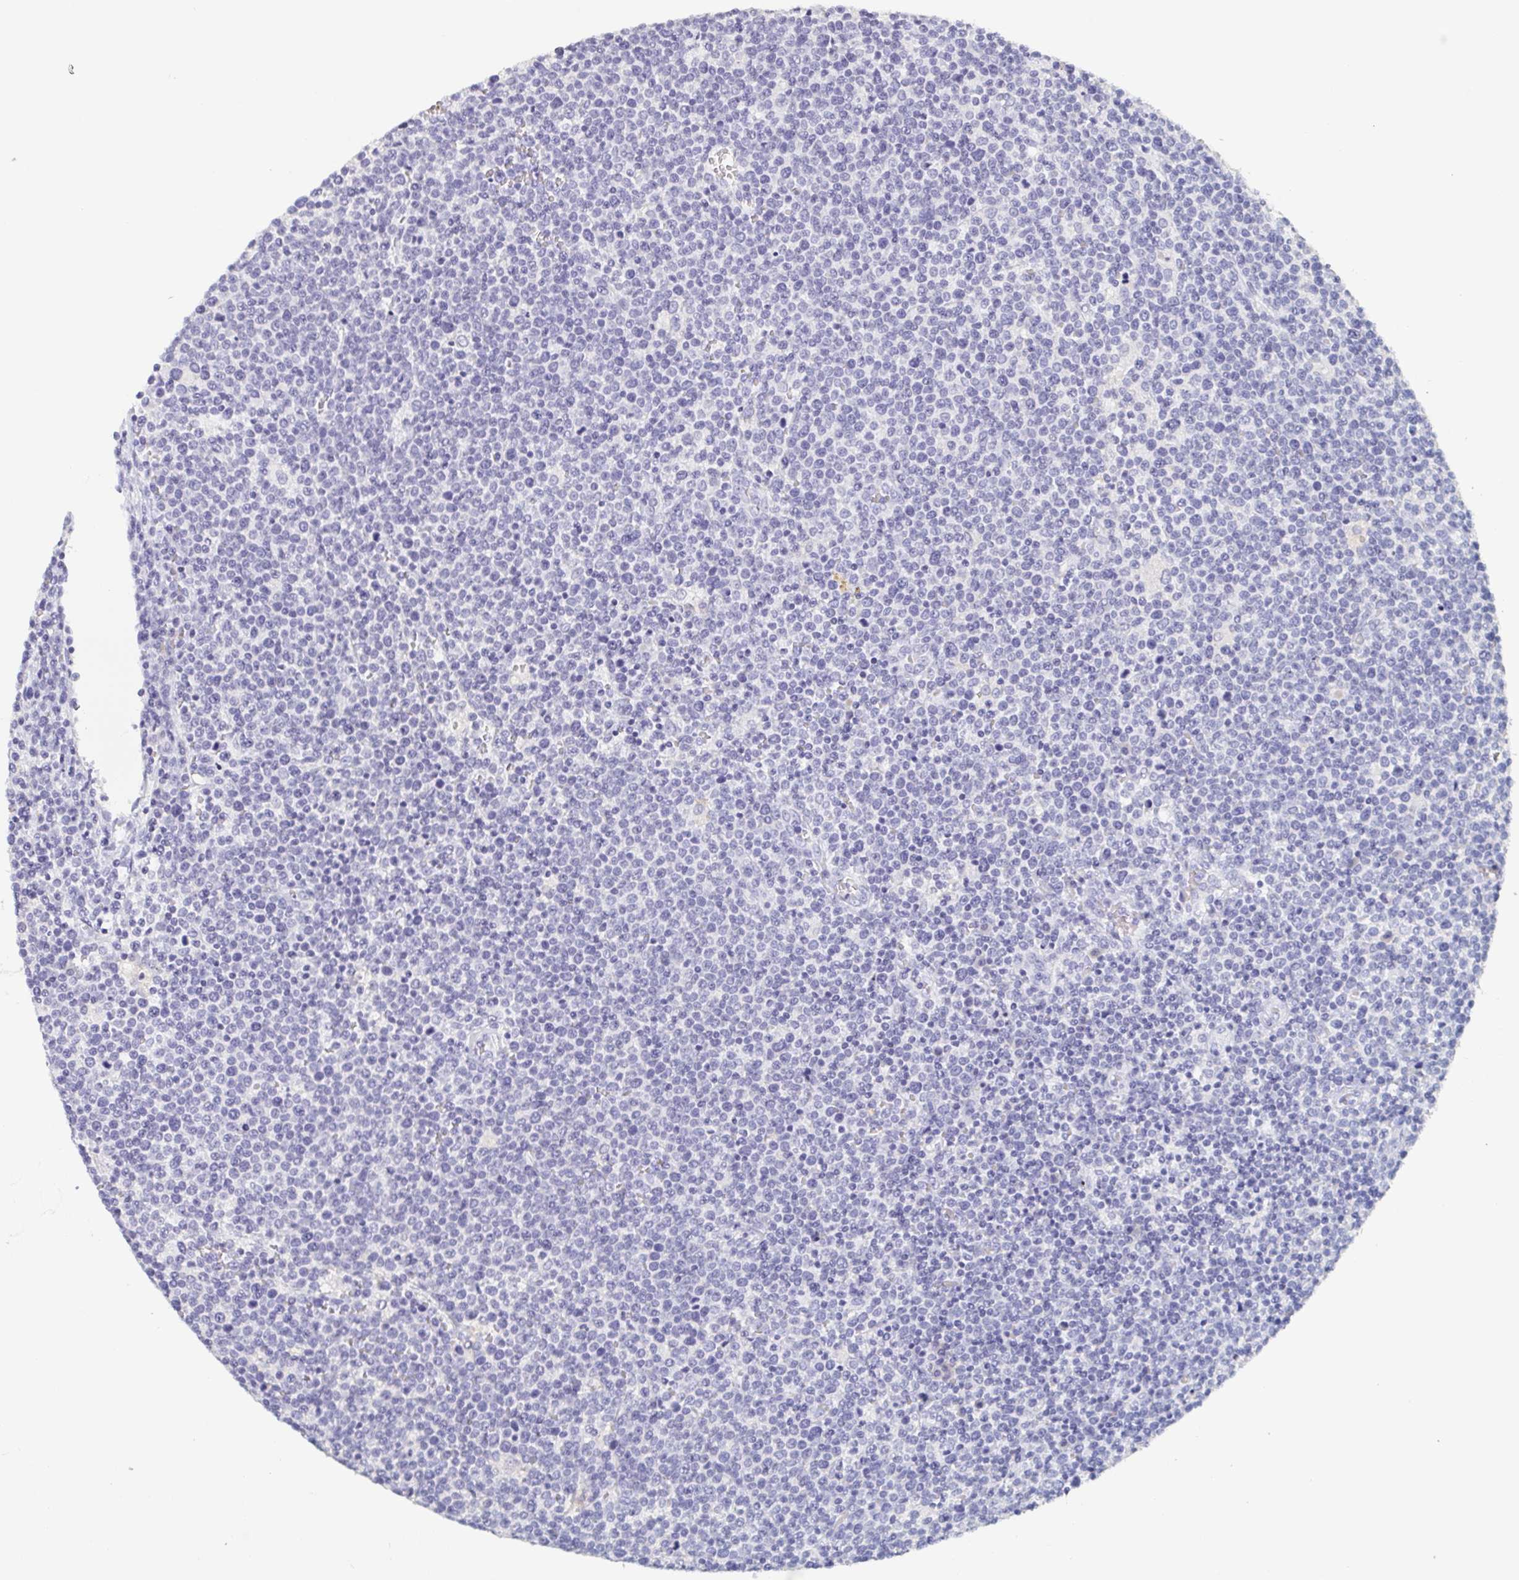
{"staining": {"intensity": "negative", "quantity": "none", "location": "none"}, "tissue": "lymphoma", "cell_type": "Tumor cells", "image_type": "cancer", "snomed": [{"axis": "morphology", "description": "Malignant lymphoma, non-Hodgkin's type, High grade"}, {"axis": "topography", "description": "Lymph node"}], "caption": "Human high-grade malignant lymphoma, non-Hodgkin's type stained for a protein using IHC demonstrates no positivity in tumor cells.", "gene": "ITLN1", "patient": {"sex": "male", "age": 61}}